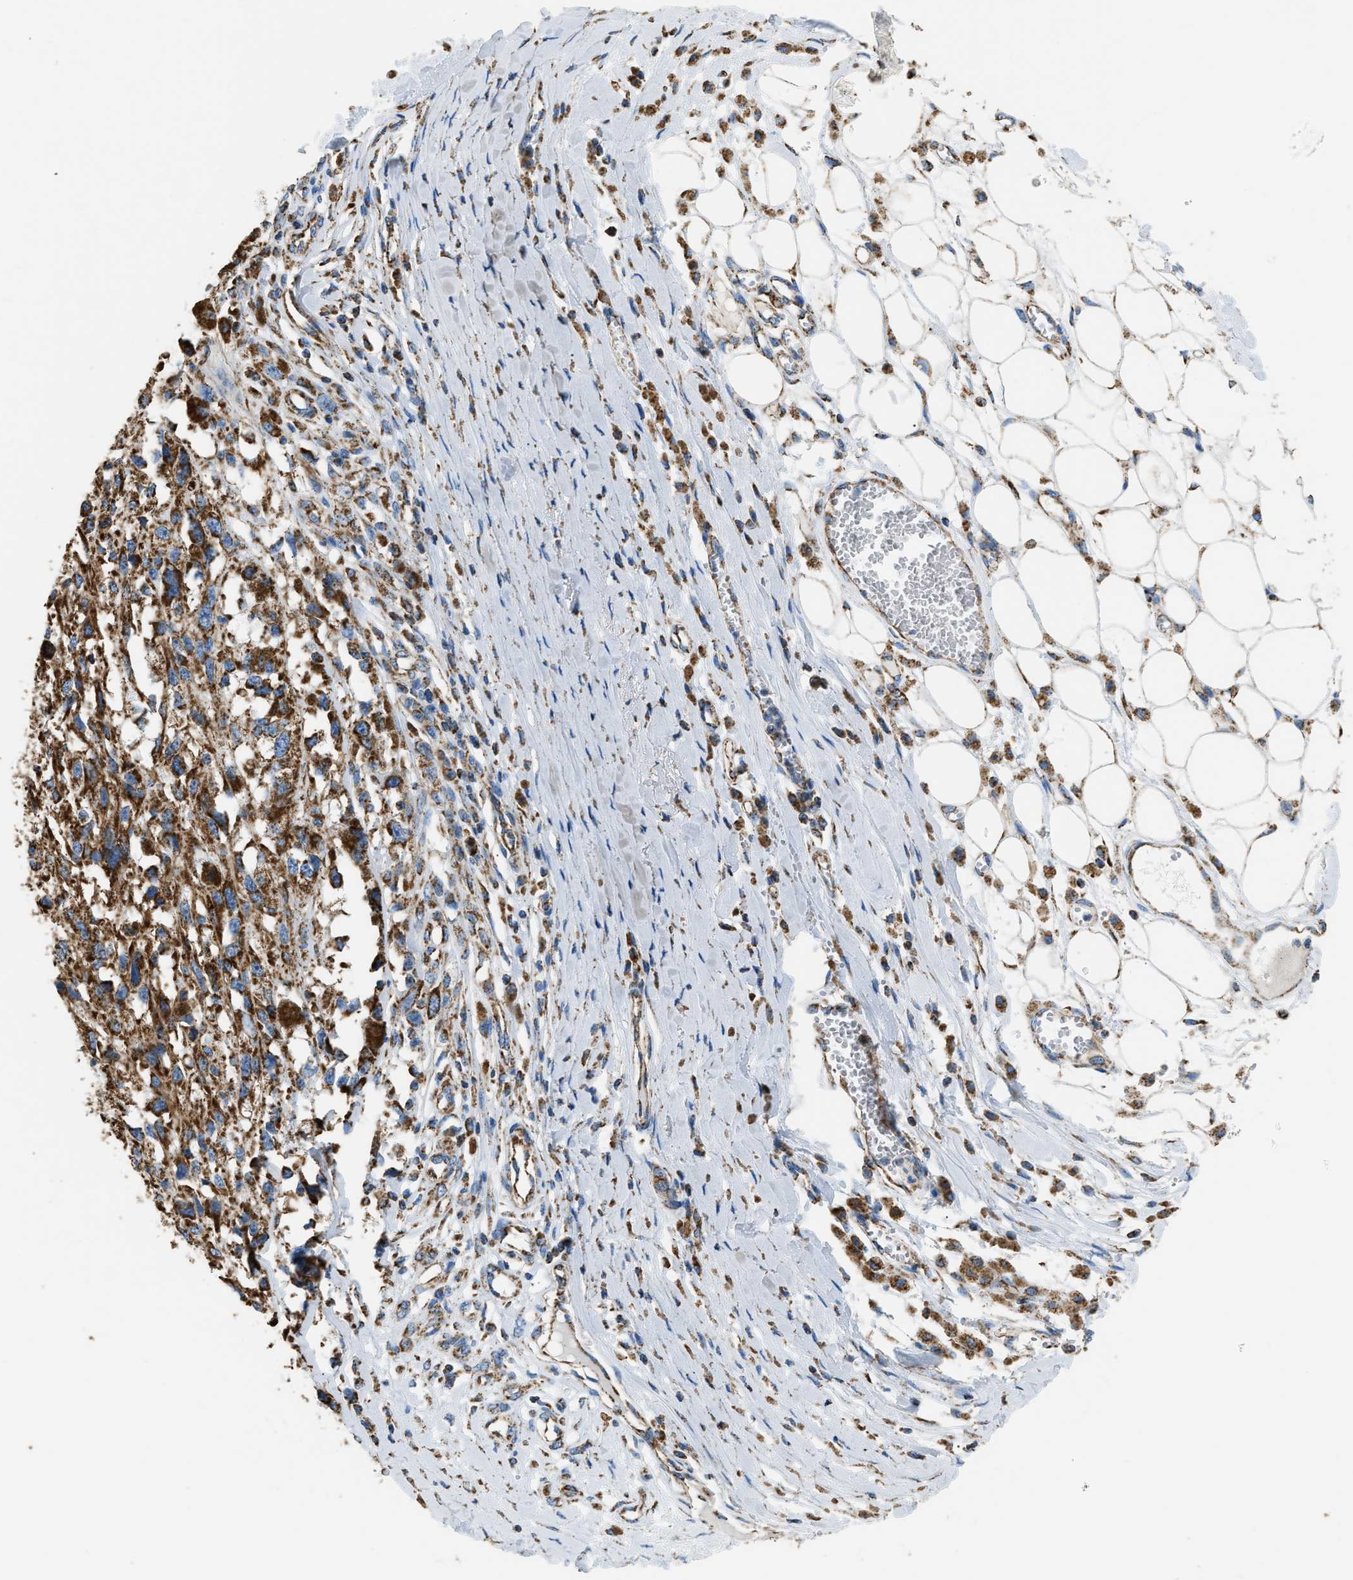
{"staining": {"intensity": "strong", "quantity": ">75%", "location": "cytoplasmic/membranous"}, "tissue": "melanoma", "cell_type": "Tumor cells", "image_type": "cancer", "snomed": [{"axis": "morphology", "description": "Malignant melanoma, Metastatic site"}, {"axis": "topography", "description": "Lymph node"}], "caption": "Melanoma stained for a protein shows strong cytoplasmic/membranous positivity in tumor cells.", "gene": "IRX6", "patient": {"sex": "male", "age": 59}}